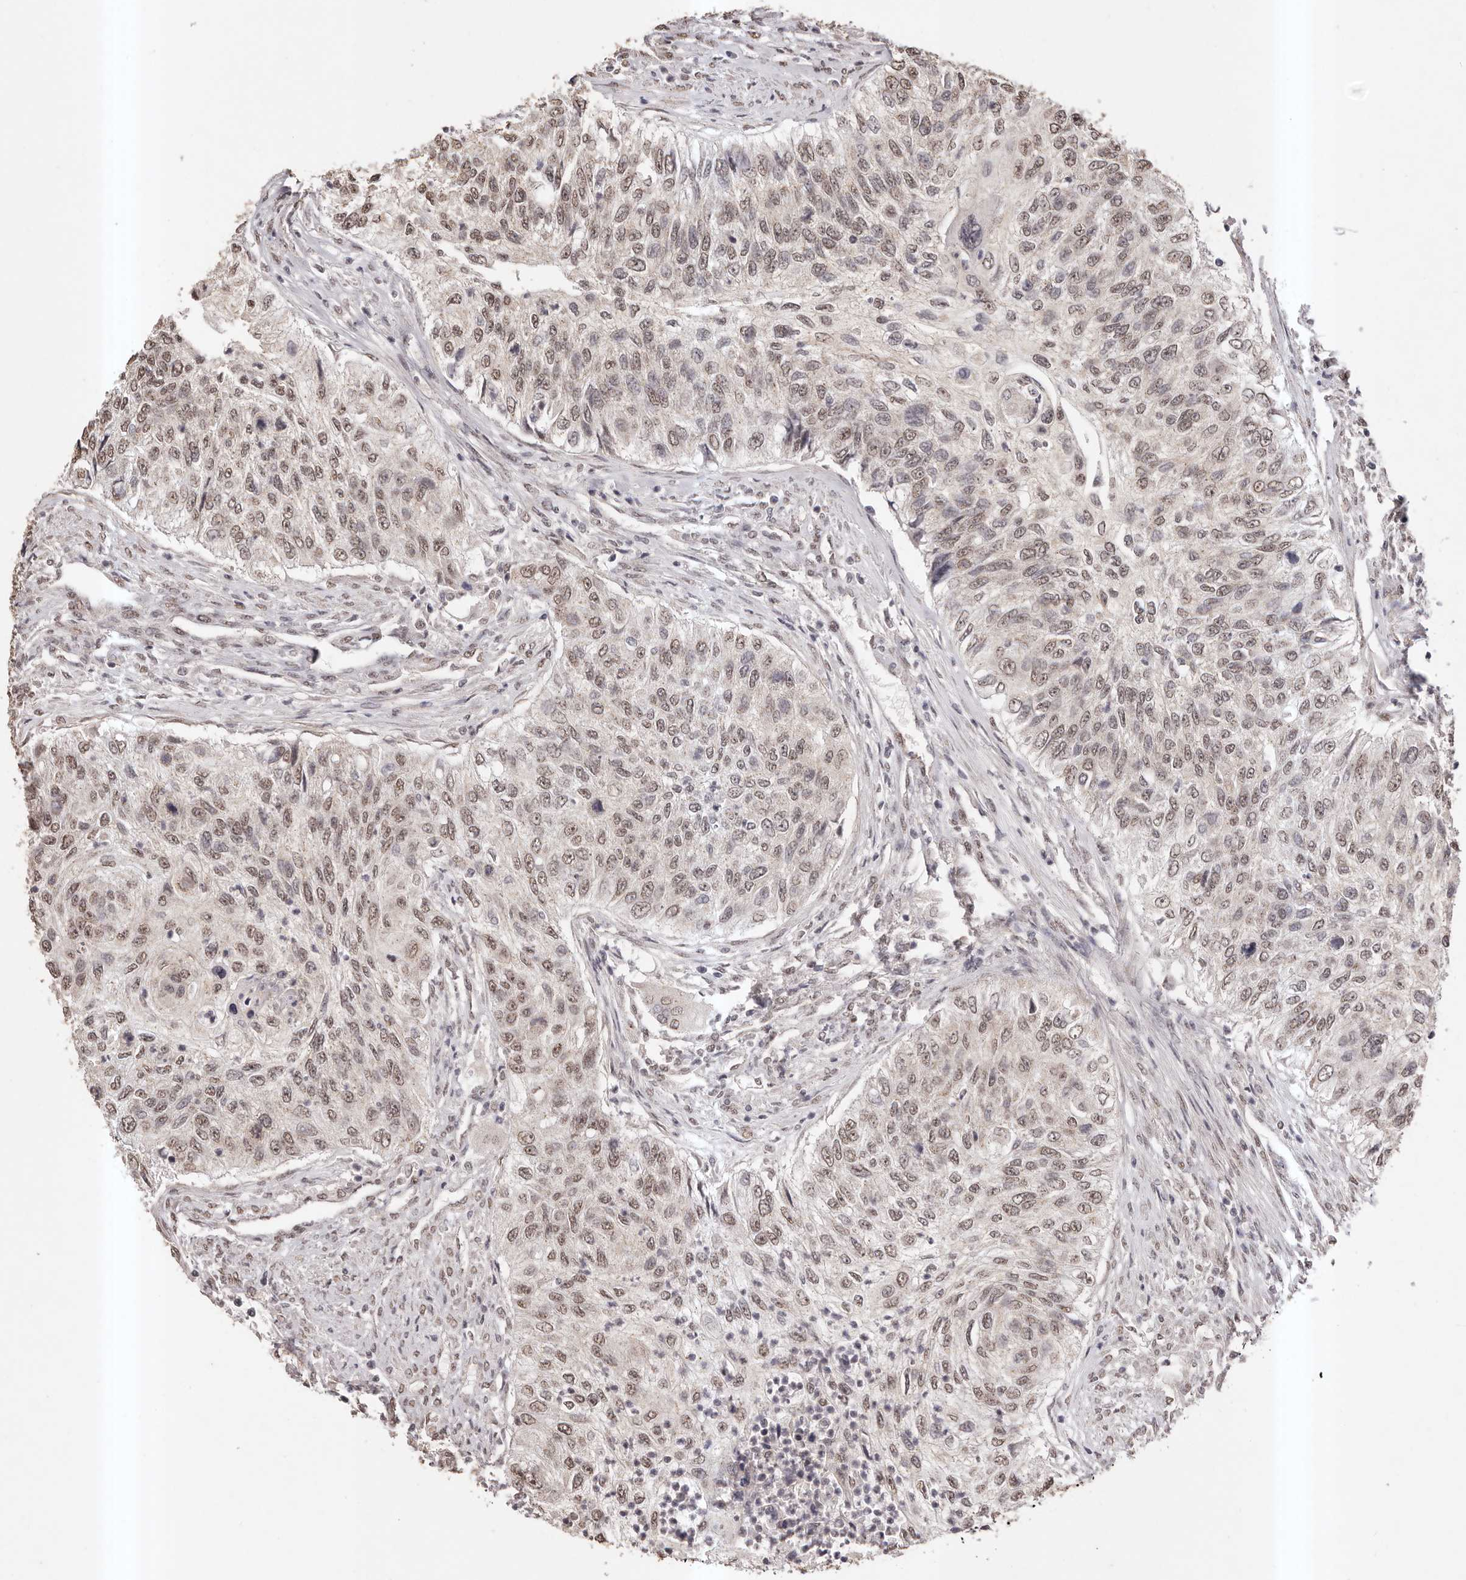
{"staining": {"intensity": "moderate", "quantity": ">75%", "location": "nuclear"}, "tissue": "urothelial cancer", "cell_type": "Tumor cells", "image_type": "cancer", "snomed": [{"axis": "morphology", "description": "Urothelial carcinoma, High grade"}, {"axis": "topography", "description": "Urinary bladder"}], "caption": "A high-resolution micrograph shows IHC staining of urothelial cancer, which exhibits moderate nuclear positivity in approximately >75% of tumor cells.", "gene": "RPS6KA5", "patient": {"sex": "female", "age": 60}}